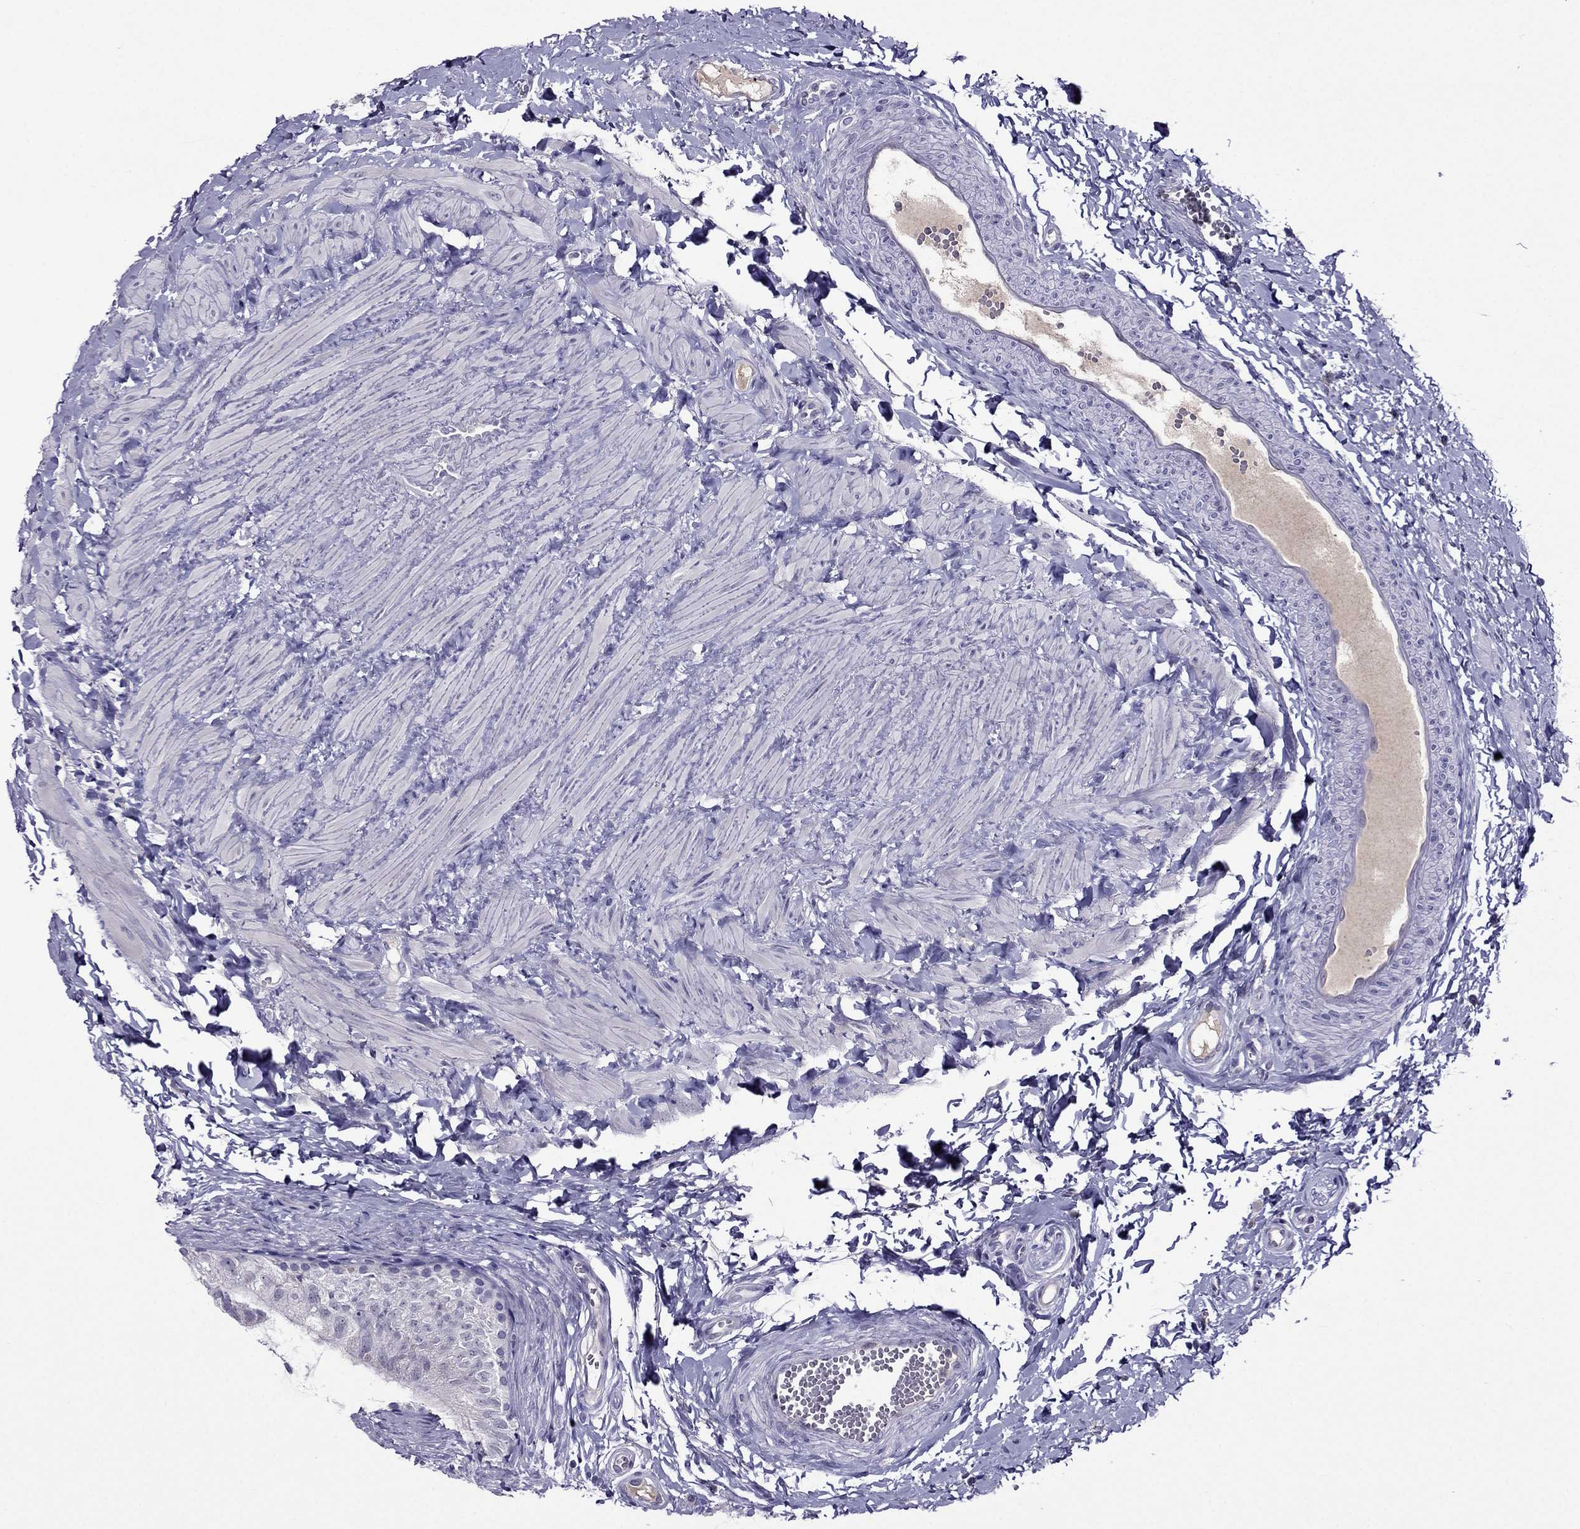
{"staining": {"intensity": "negative", "quantity": "none", "location": "none"}, "tissue": "epididymis", "cell_type": "Glandular cells", "image_type": "normal", "snomed": [{"axis": "morphology", "description": "Normal tissue, NOS"}, {"axis": "topography", "description": "Epididymis"}], "caption": "Glandular cells show no significant protein positivity in normal epididymis. (Immunohistochemistry (ihc), brightfield microscopy, high magnification).", "gene": "SPTBN4", "patient": {"sex": "male", "age": 22}}